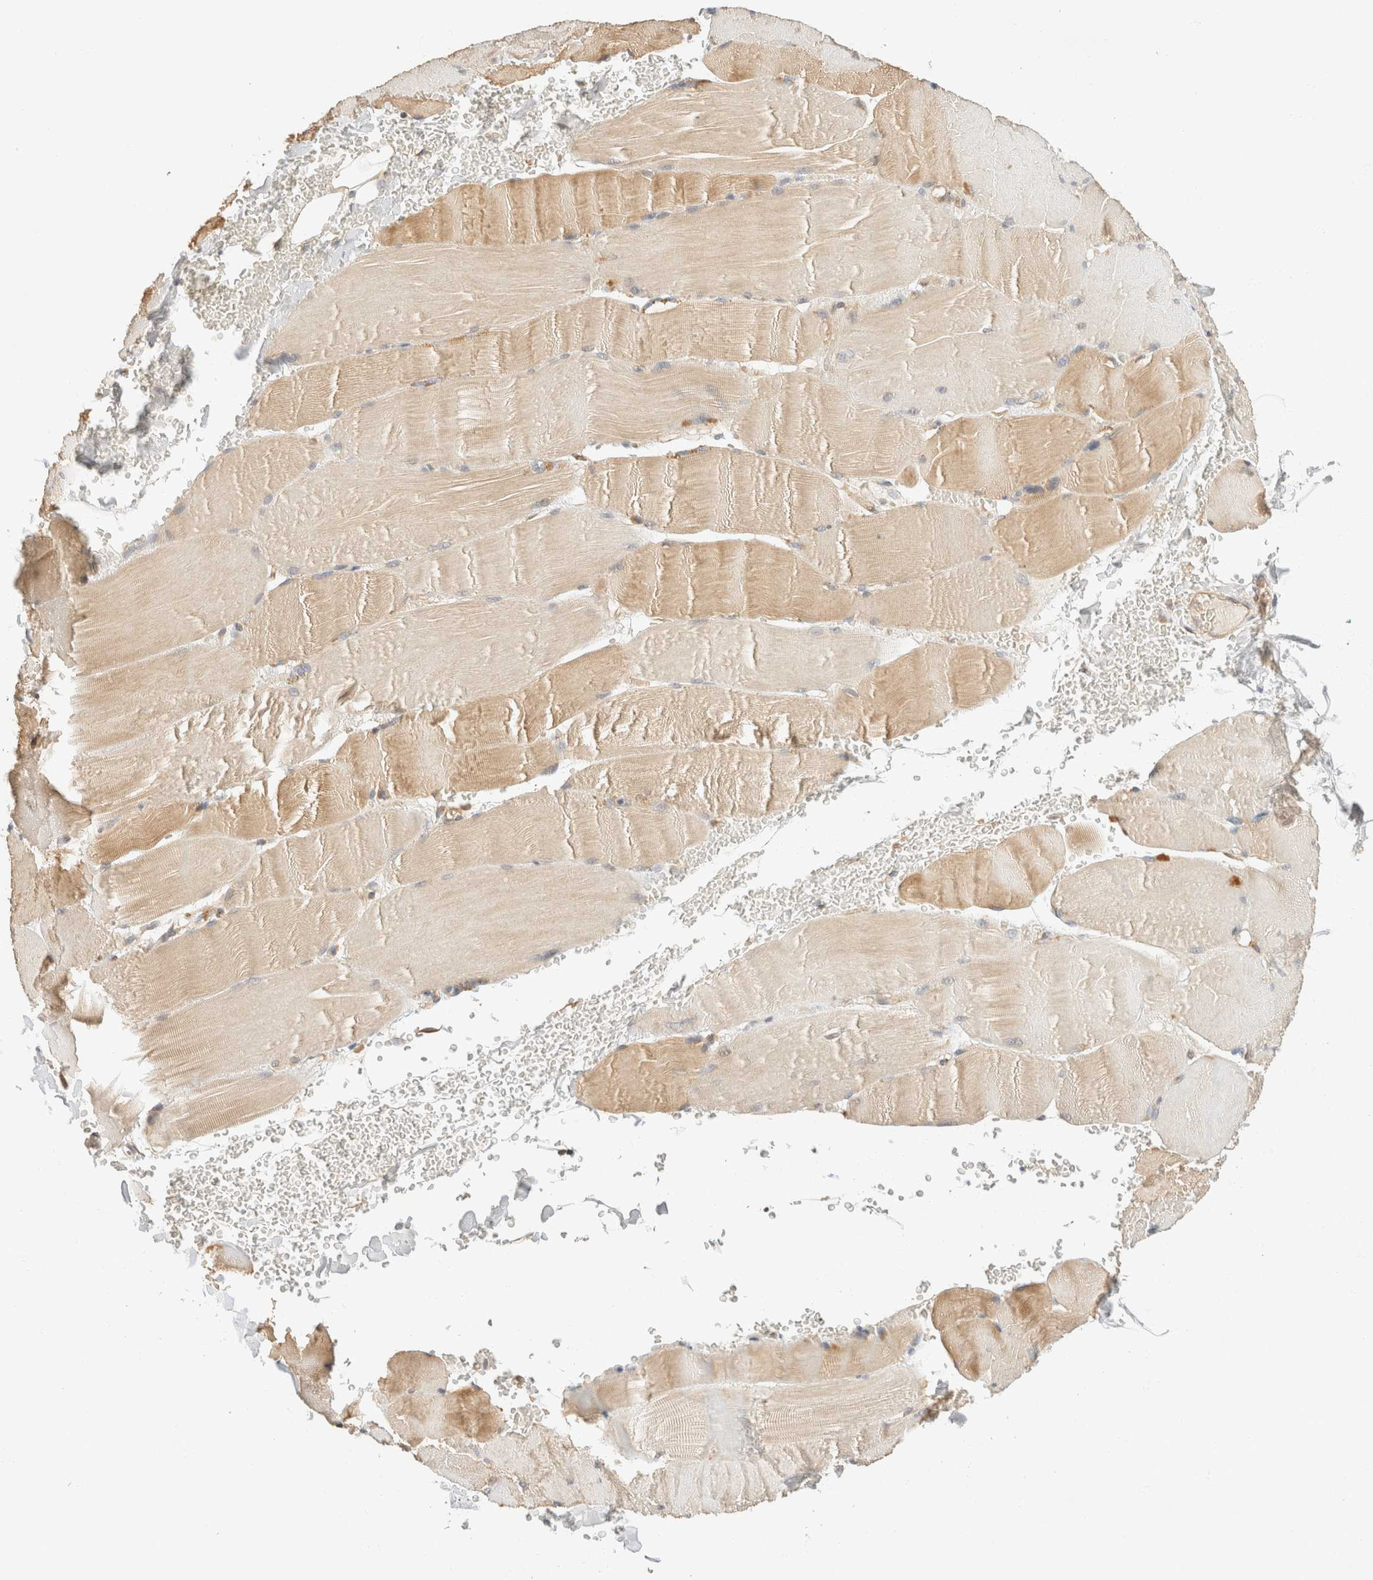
{"staining": {"intensity": "moderate", "quantity": "25%-75%", "location": "cytoplasmic/membranous"}, "tissue": "skeletal muscle", "cell_type": "Myocytes", "image_type": "normal", "snomed": [{"axis": "morphology", "description": "Normal tissue, NOS"}, {"axis": "topography", "description": "Skin"}, {"axis": "topography", "description": "Skeletal muscle"}], "caption": "Immunohistochemistry (IHC) staining of normal skeletal muscle, which exhibits medium levels of moderate cytoplasmic/membranous staining in about 25%-75% of myocytes indicating moderate cytoplasmic/membranous protein positivity. The staining was performed using DAB (brown) for protein detection and nuclei were counterstained in hematoxylin (blue).", "gene": "TACC1", "patient": {"sex": "male", "age": 83}}